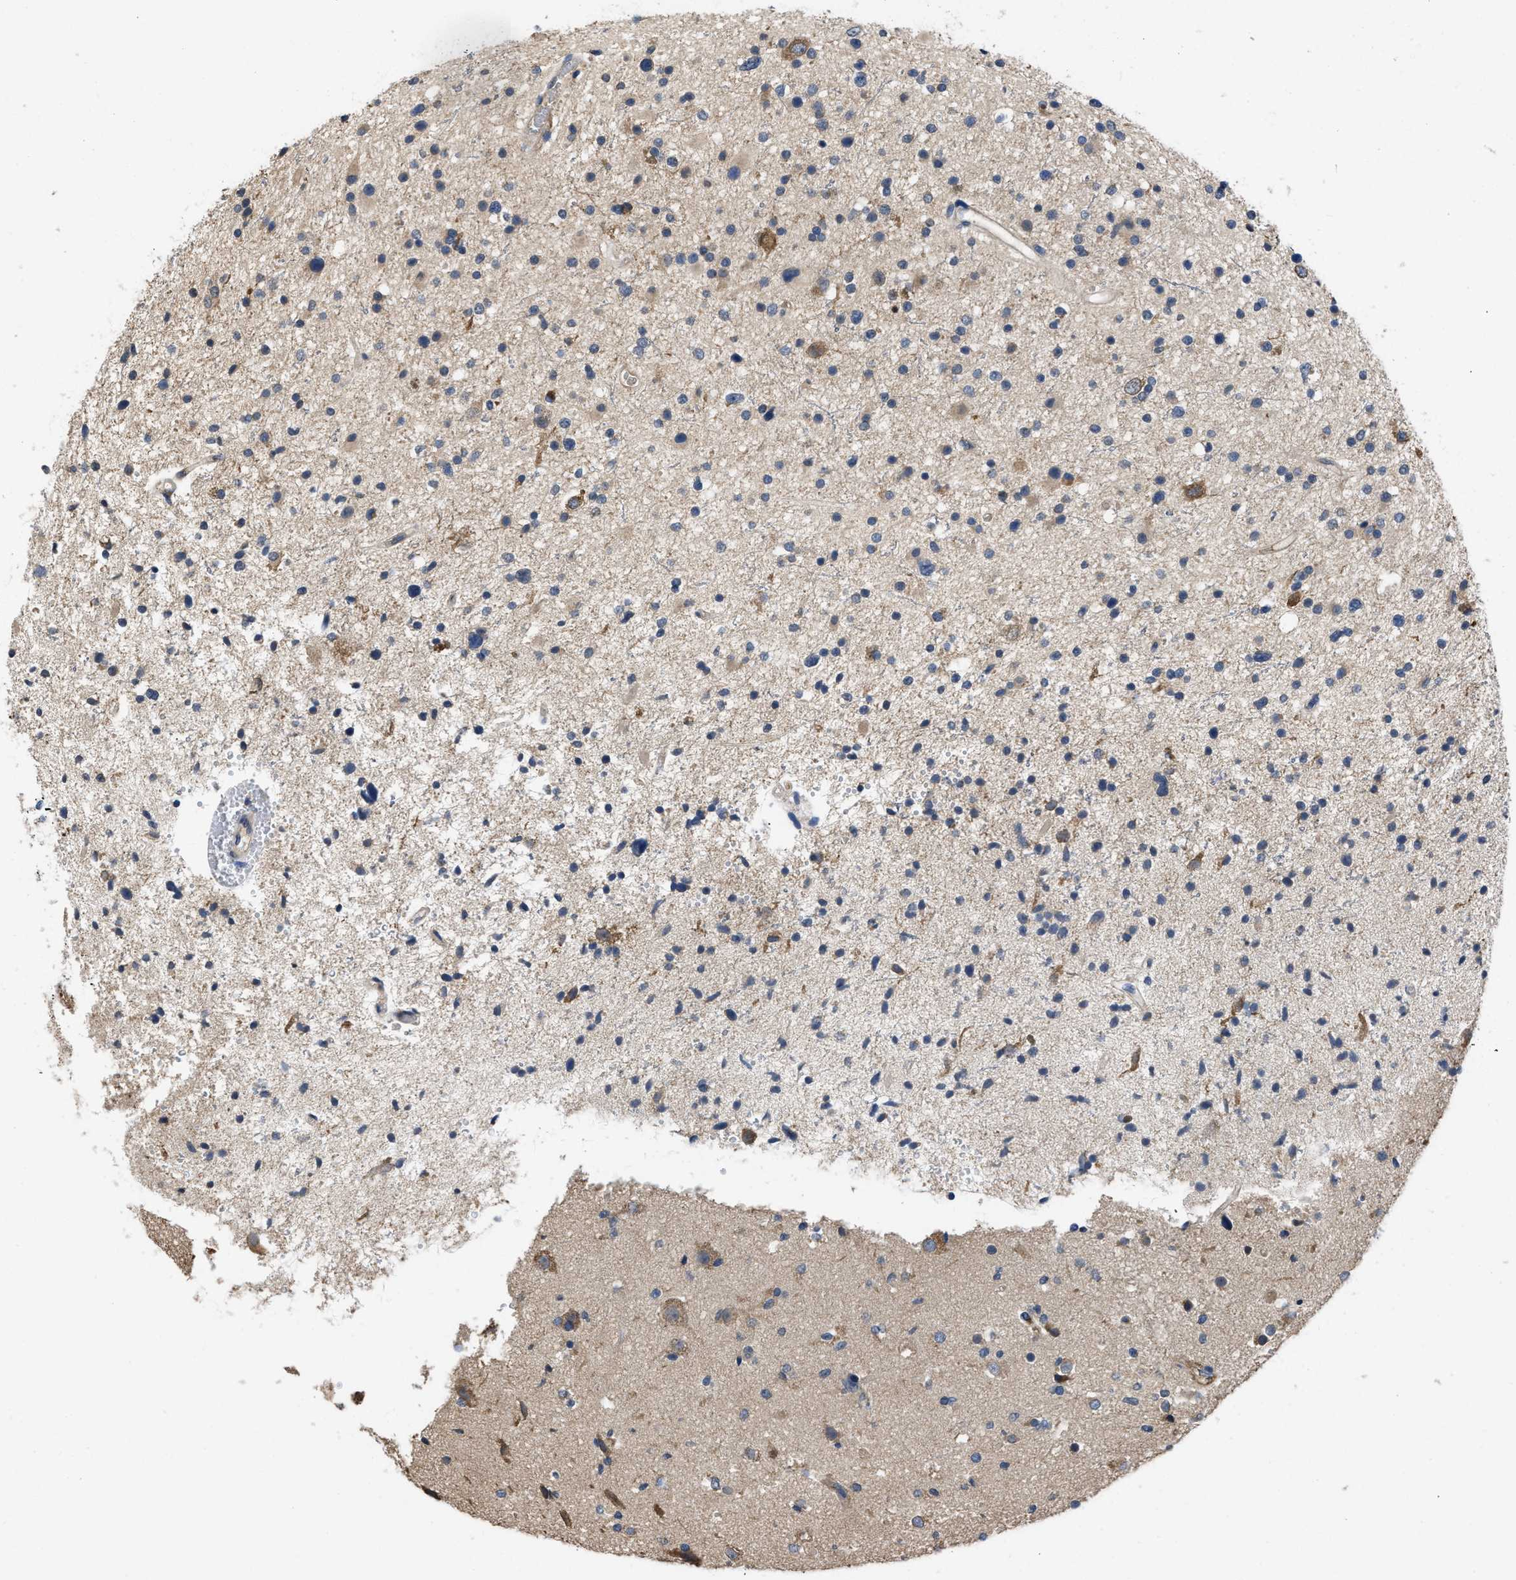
{"staining": {"intensity": "moderate", "quantity": "25%-75%", "location": "cytoplasmic/membranous"}, "tissue": "glioma", "cell_type": "Tumor cells", "image_type": "cancer", "snomed": [{"axis": "morphology", "description": "Glioma, malignant, High grade"}, {"axis": "topography", "description": "Brain"}], "caption": "DAB (3,3'-diaminobenzidine) immunohistochemical staining of human glioma demonstrates moderate cytoplasmic/membranous protein staining in about 25%-75% of tumor cells. Immunohistochemistry (ihc) stains the protein of interest in brown and the nuclei are stained blue.", "gene": "VPS4A", "patient": {"sex": "male", "age": 33}}